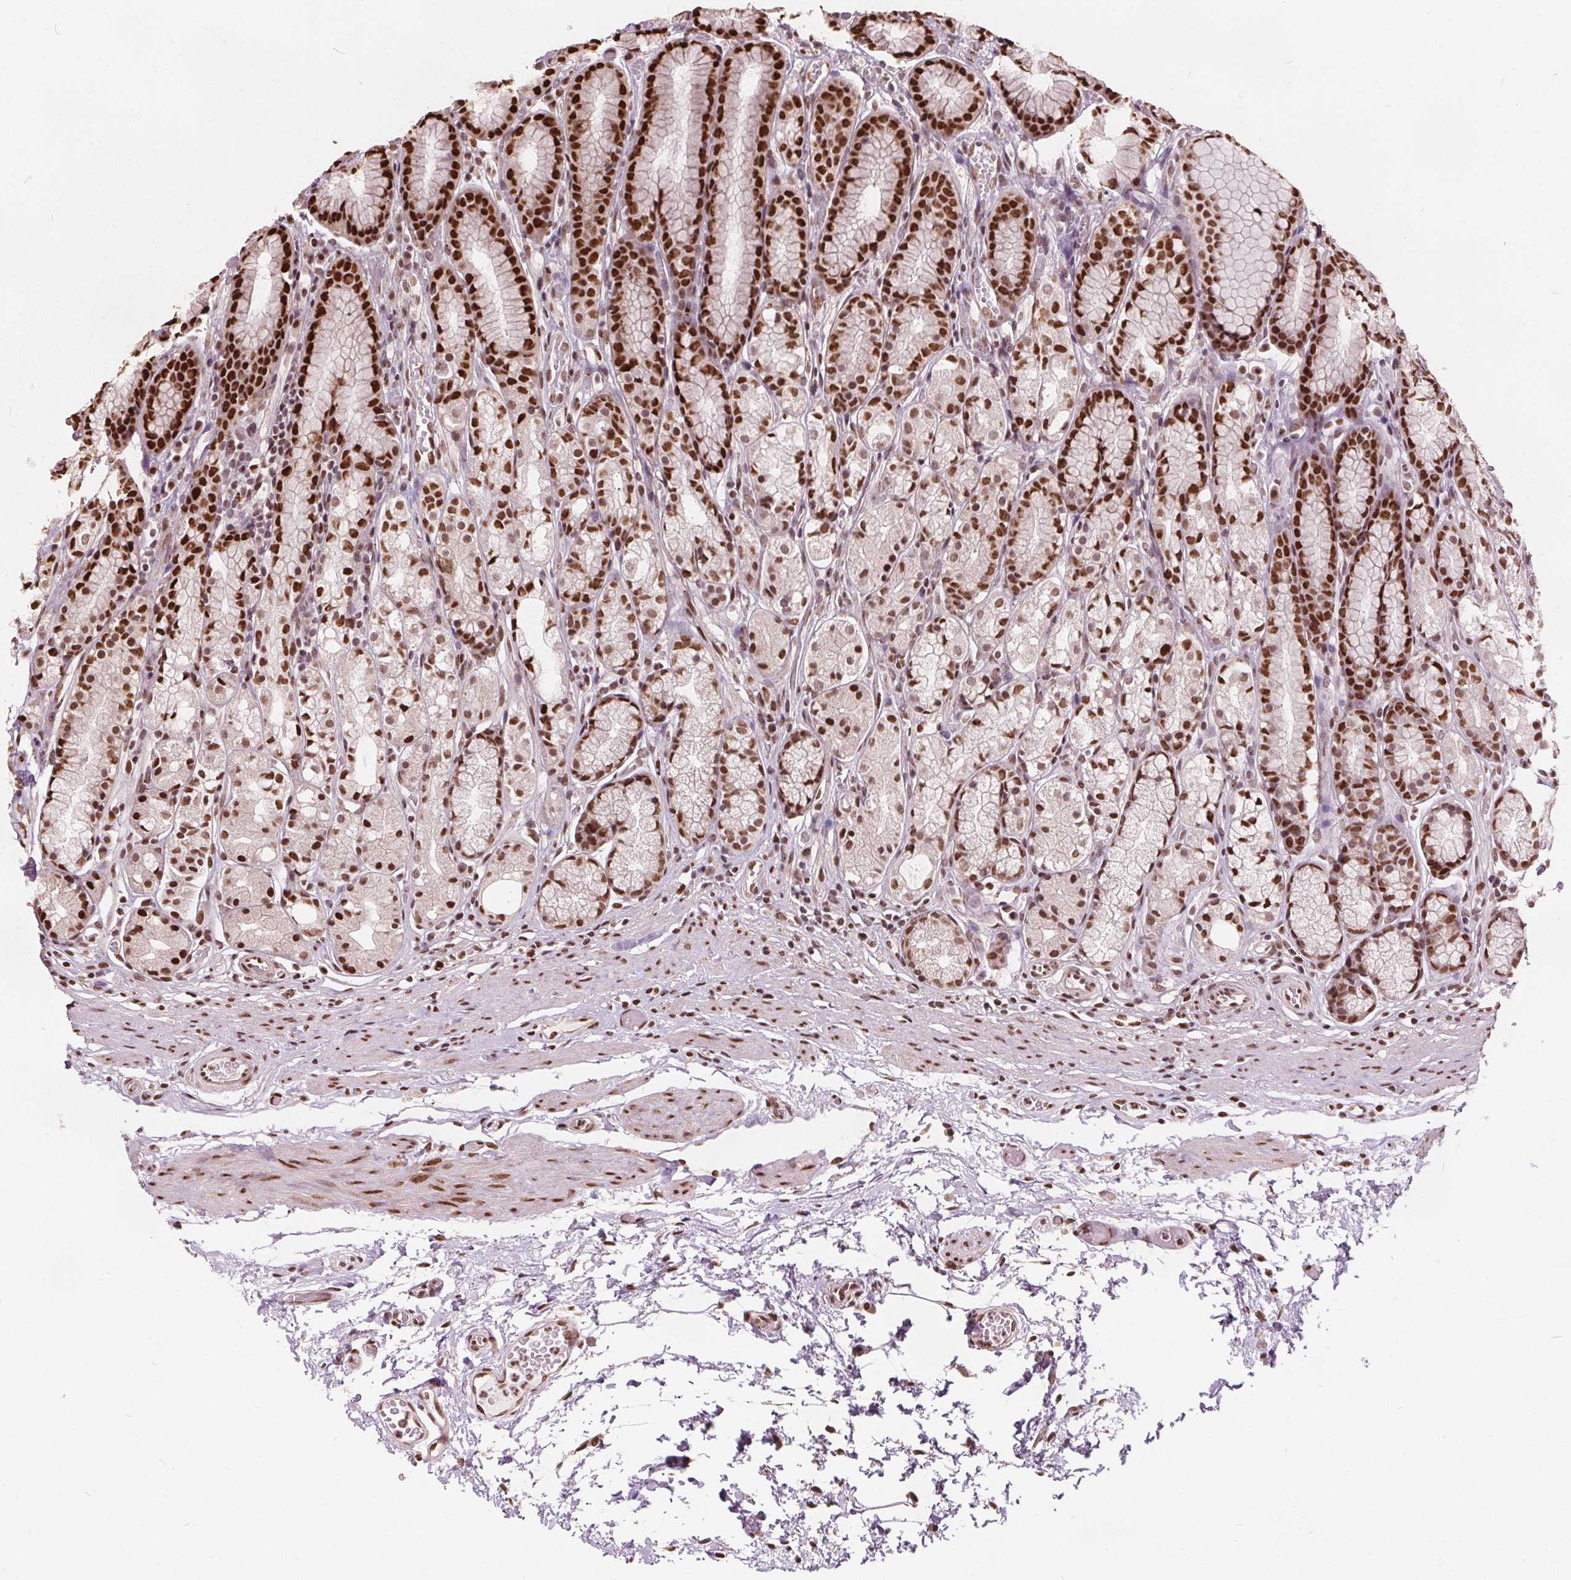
{"staining": {"intensity": "strong", "quantity": ">75%", "location": "nuclear"}, "tissue": "stomach", "cell_type": "Glandular cells", "image_type": "normal", "snomed": [{"axis": "morphology", "description": "Normal tissue, NOS"}, {"axis": "topography", "description": "Smooth muscle"}, {"axis": "topography", "description": "Stomach"}], "caption": "Protein expression analysis of normal human stomach reveals strong nuclear expression in approximately >75% of glandular cells.", "gene": "ISLR2", "patient": {"sex": "male", "age": 70}}